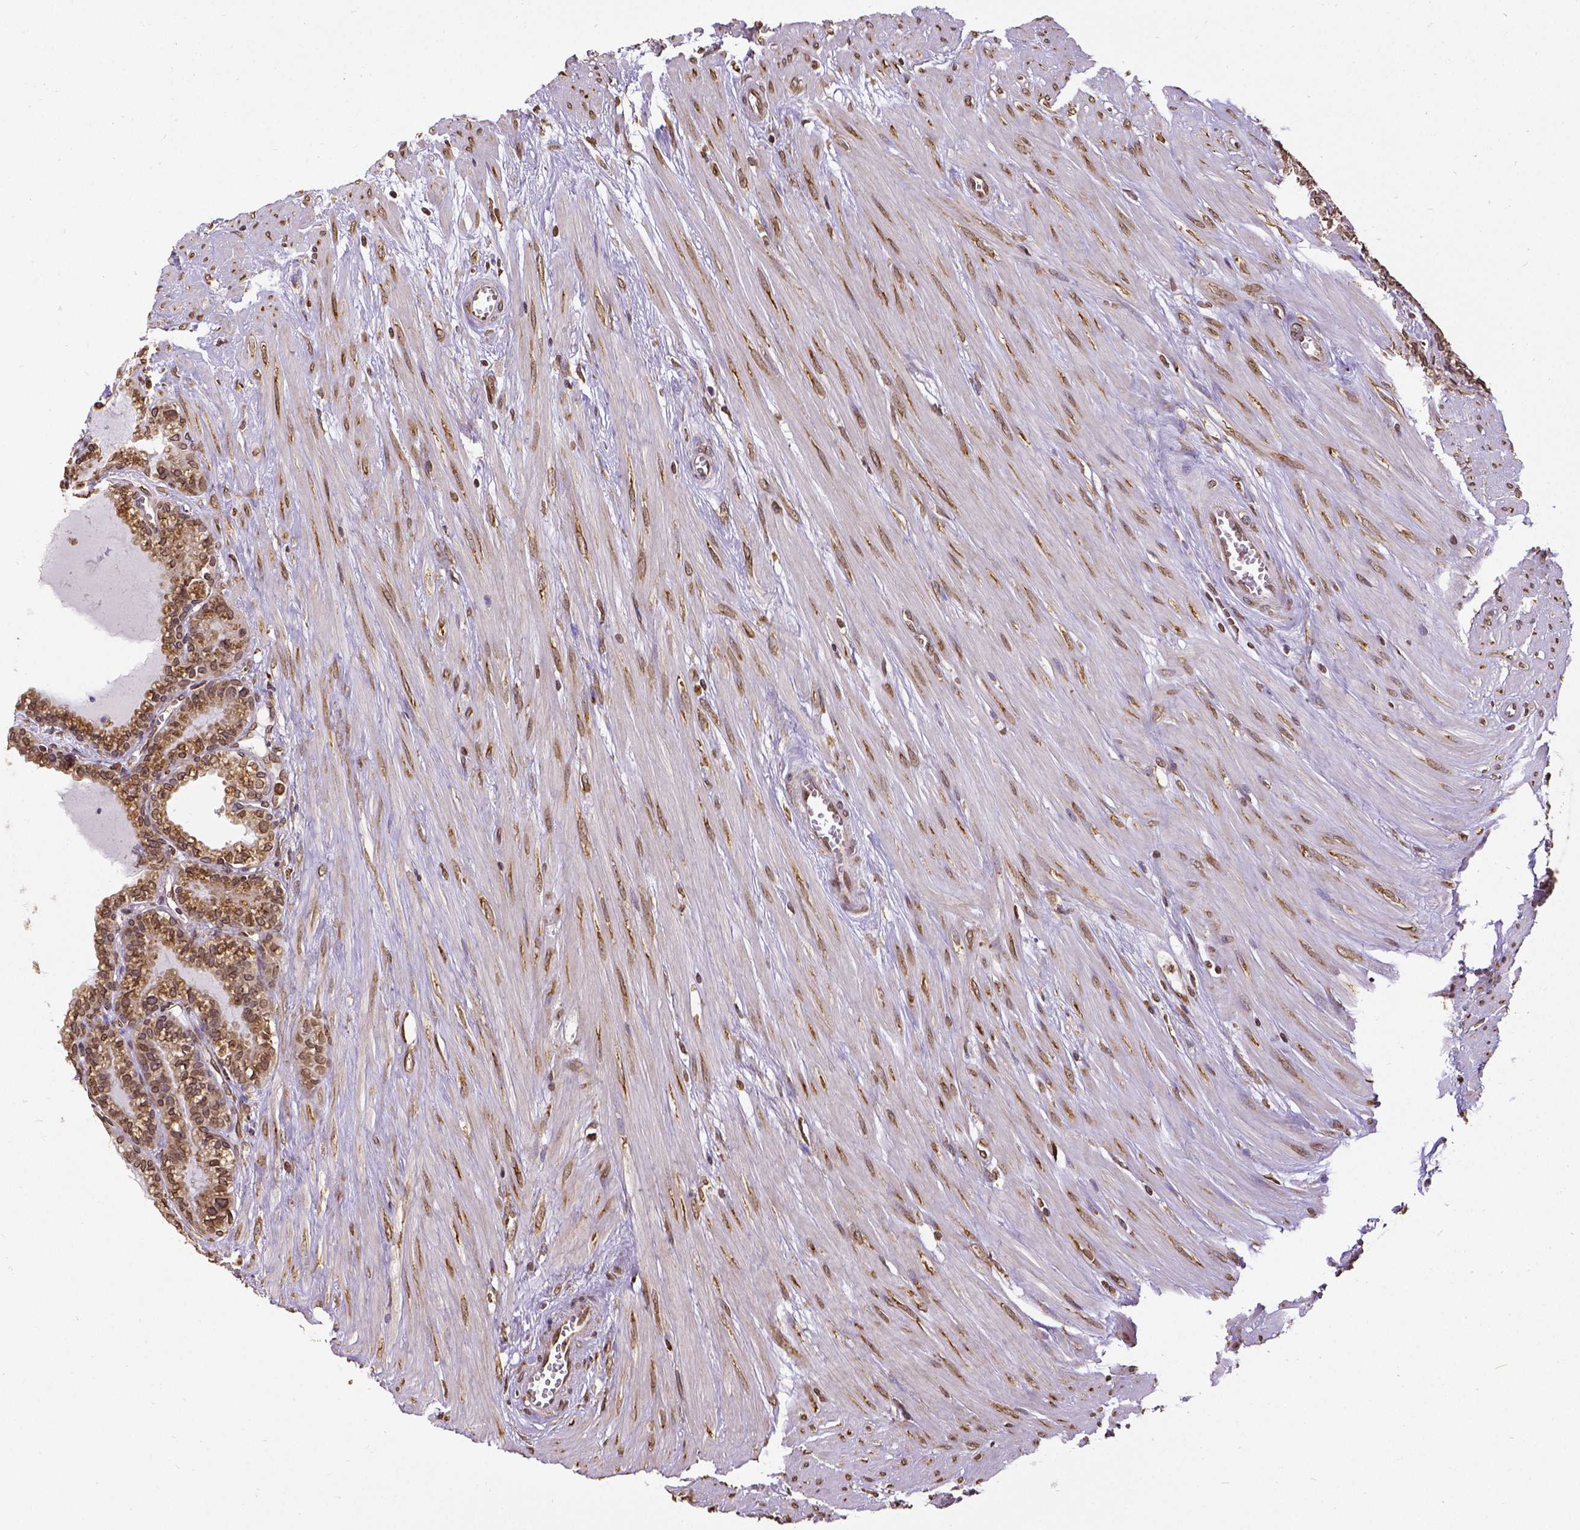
{"staining": {"intensity": "strong", "quantity": ">75%", "location": "cytoplasmic/membranous,nuclear"}, "tissue": "seminal vesicle", "cell_type": "Glandular cells", "image_type": "normal", "snomed": [{"axis": "morphology", "description": "Normal tissue, NOS"}, {"axis": "morphology", "description": "Urothelial carcinoma, NOS"}, {"axis": "topography", "description": "Urinary bladder"}, {"axis": "topography", "description": "Seminal veicle"}], "caption": "Immunohistochemistry (IHC) micrograph of benign human seminal vesicle stained for a protein (brown), which reveals high levels of strong cytoplasmic/membranous,nuclear expression in about >75% of glandular cells.", "gene": "MTDH", "patient": {"sex": "male", "age": 76}}